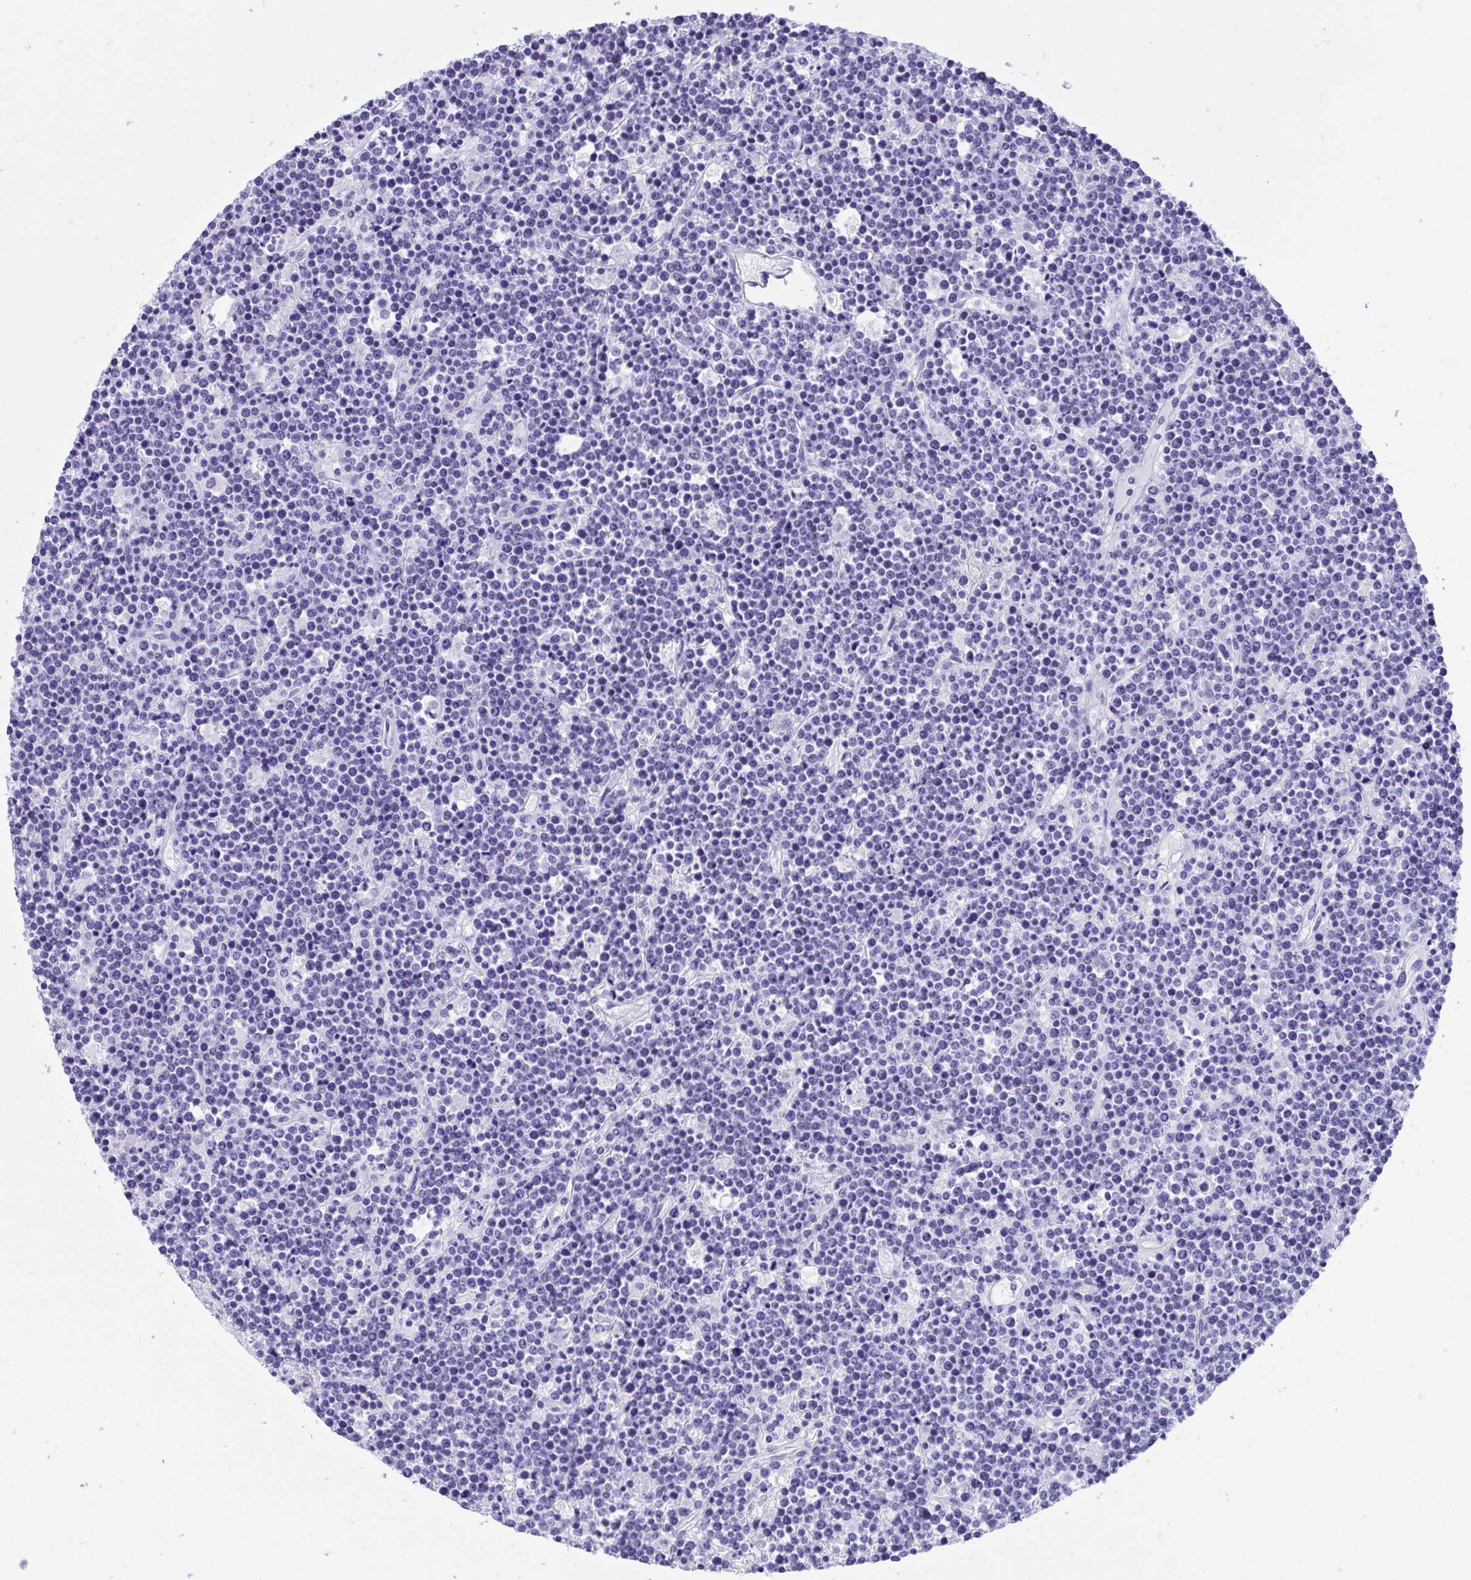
{"staining": {"intensity": "negative", "quantity": "none", "location": "none"}, "tissue": "lymphoma", "cell_type": "Tumor cells", "image_type": "cancer", "snomed": [{"axis": "morphology", "description": "Malignant lymphoma, non-Hodgkin's type, High grade"}, {"axis": "topography", "description": "Ovary"}], "caption": "Tumor cells show no significant expression in high-grade malignant lymphoma, non-Hodgkin's type. Brightfield microscopy of immunohistochemistry stained with DAB (brown) and hematoxylin (blue), captured at high magnification.", "gene": "TMEM35A", "patient": {"sex": "female", "age": 56}}